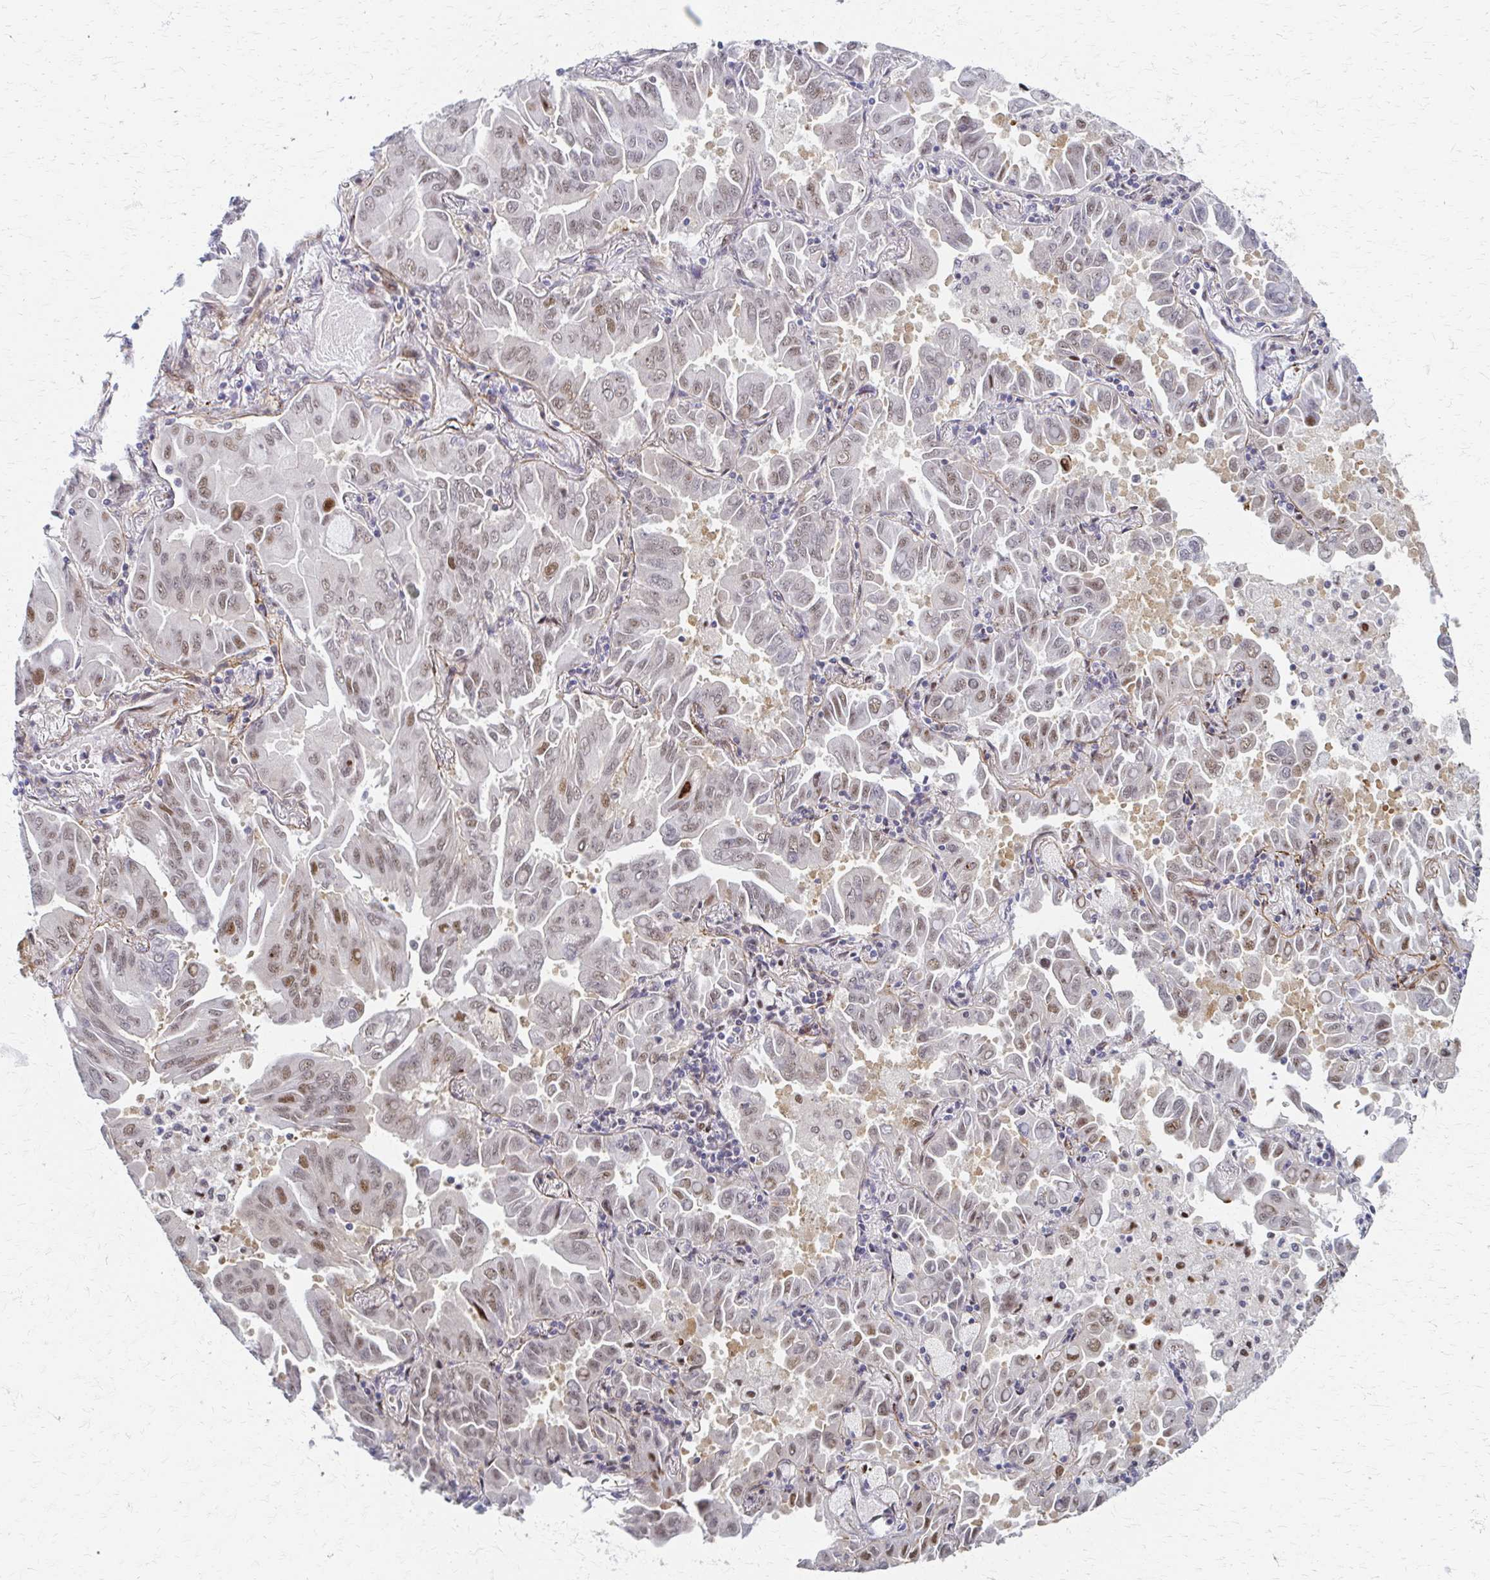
{"staining": {"intensity": "weak", "quantity": ">75%", "location": "nuclear"}, "tissue": "lung cancer", "cell_type": "Tumor cells", "image_type": "cancer", "snomed": [{"axis": "morphology", "description": "Adenocarcinoma, NOS"}, {"axis": "topography", "description": "Lung"}], "caption": "This histopathology image displays immunohistochemistry (IHC) staining of human lung cancer (adenocarcinoma), with low weak nuclear positivity in approximately >75% of tumor cells.", "gene": "PSMD7", "patient": {"sex": "male", "age": 64}}